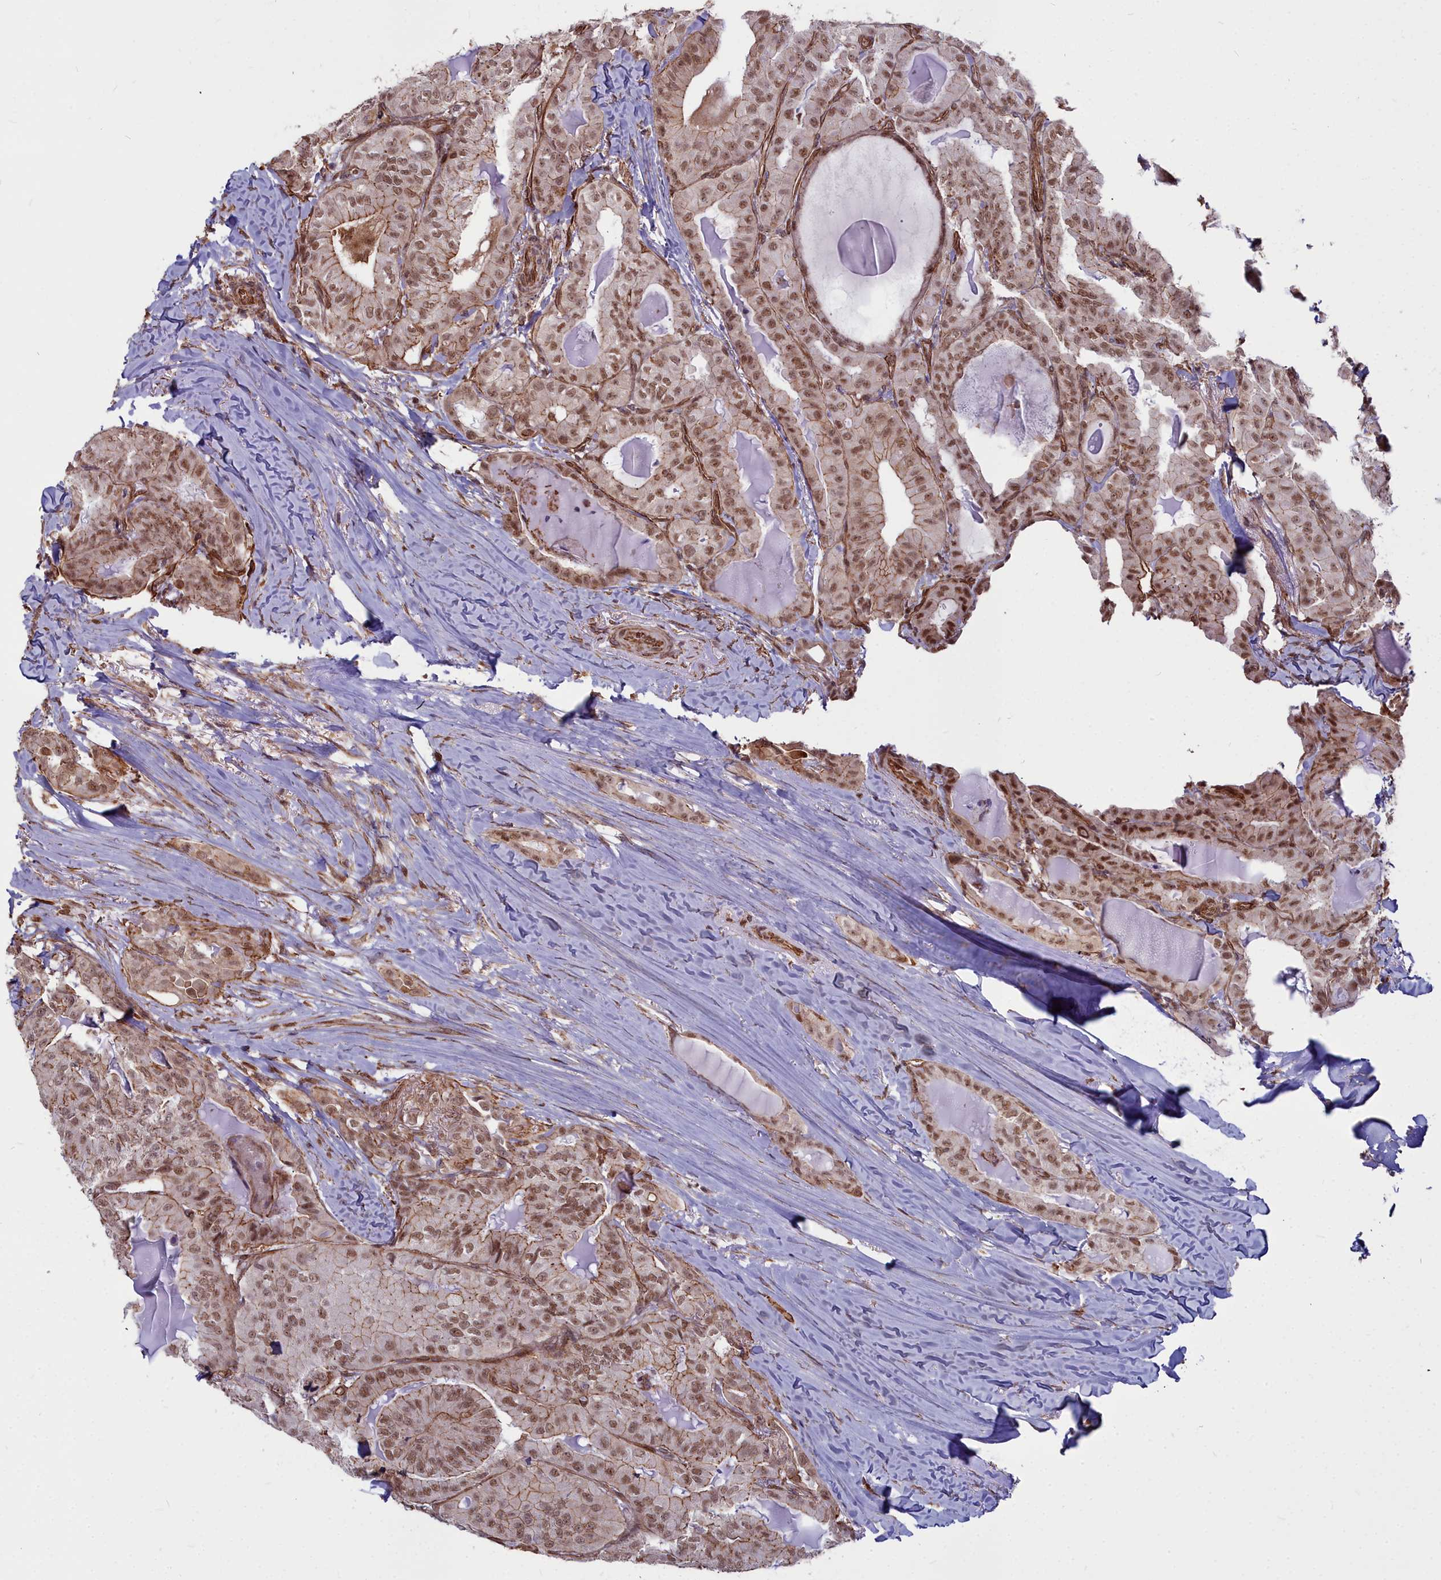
{"staining": {"intensity": "moderate", "quantity": ">75%", "location": "nuclear"}, "tissue": "thyroid cancer", "cell_type": "Tumor cells", "image_type": "cancer", "snomed": [{"axis": "morphology", "description": "Papillary adenocarcinoma, NOS"}, {"axis": "topography", "description": "Thyroid gland"}], "caption": "Human thyroid cancer (papillary adenocarcinoma) stained with a brown dye exhibits moderate nuclear positive staining in approximately >75% of tumor cells.", "gene": "YJU2", "patient": {"sex": "female", "age": 68}}